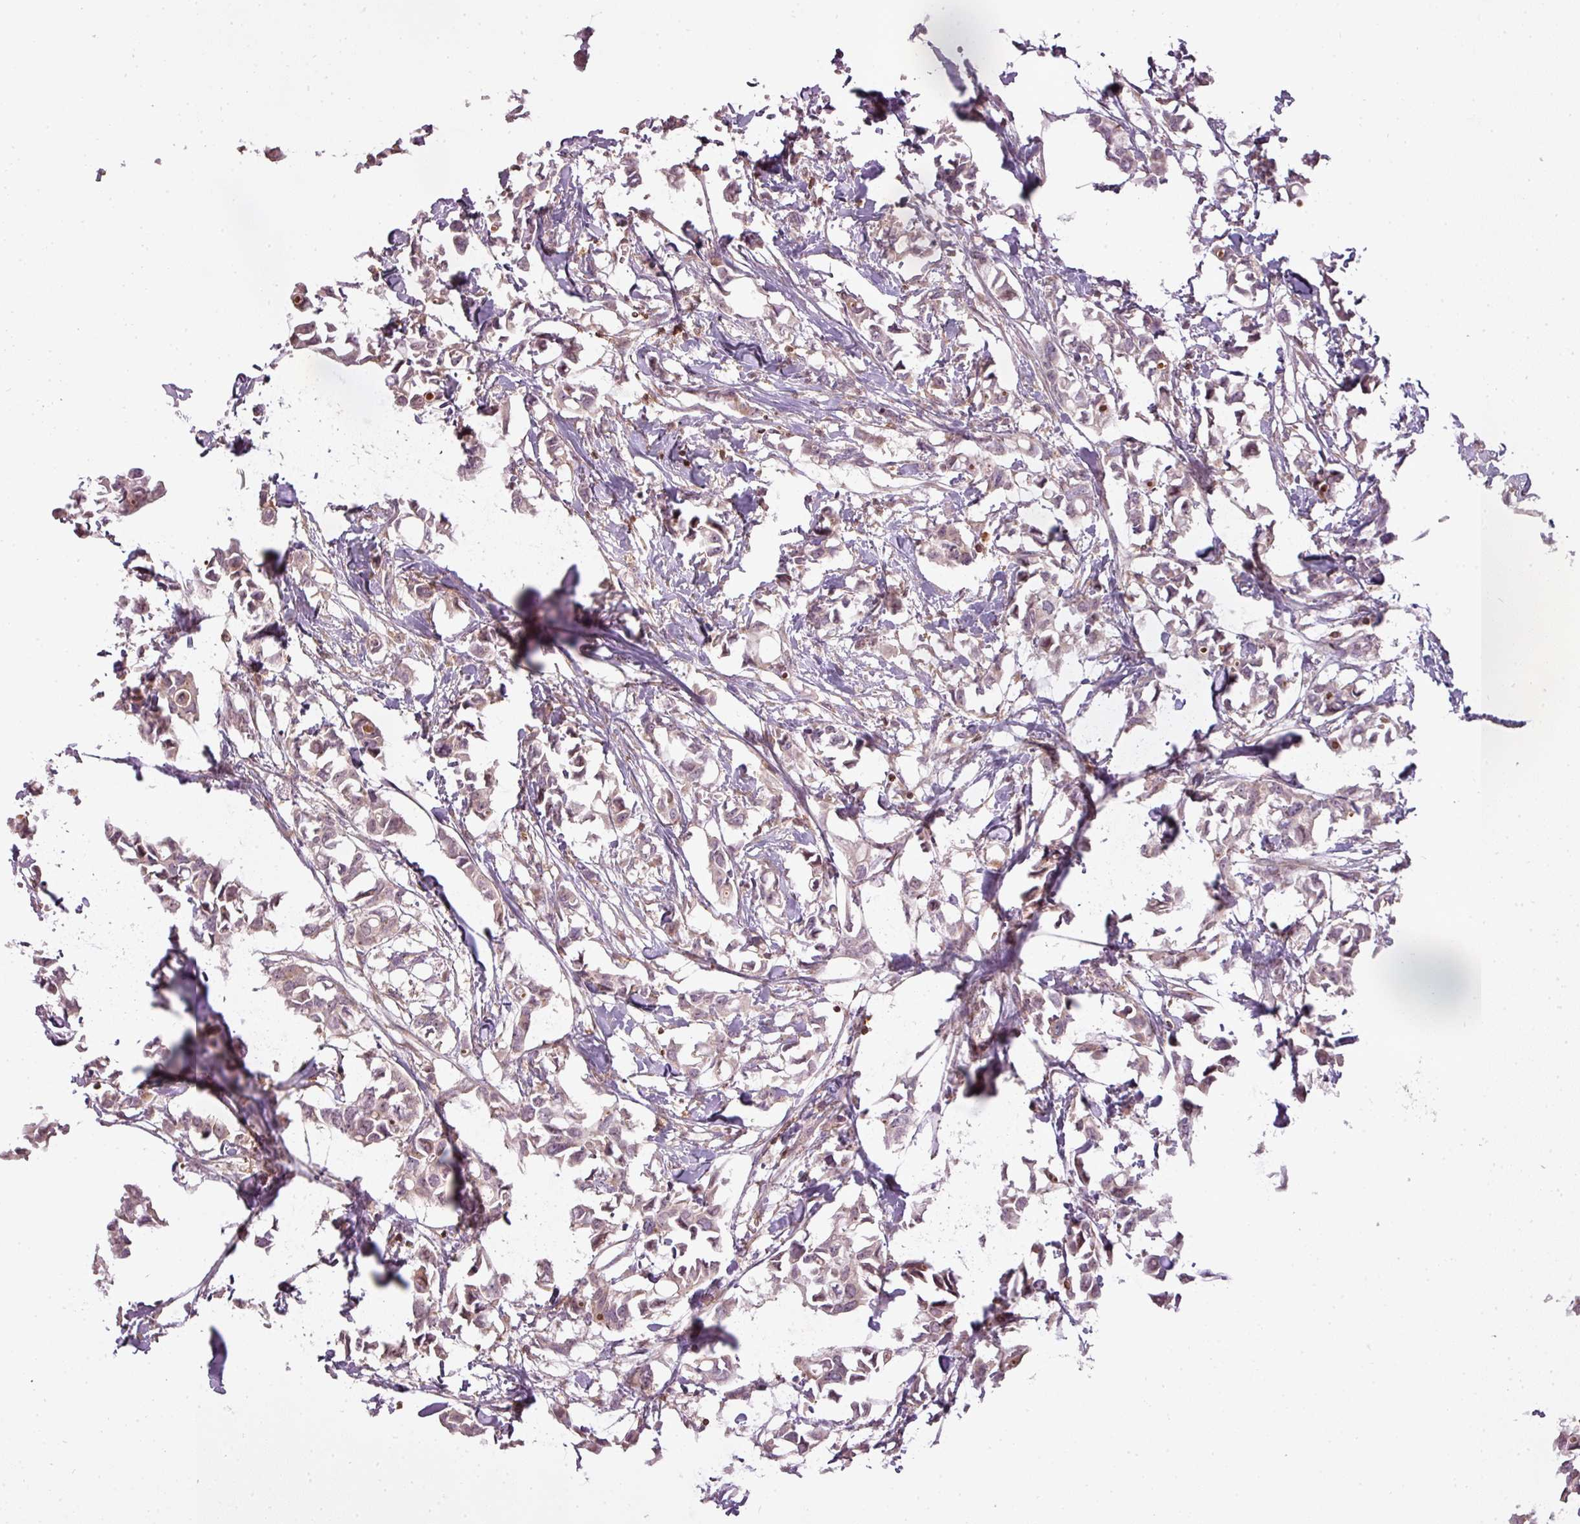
{"staining": {"intensity": "weak", "quantity": "25%-75%", "location": "cytoplasmic/membranous"}, "tissue": "breast cancer", "cell_type": "Tumor cells", "image_type": "cancer", "snomed": [{"axis": "morphology", "description": "Duct carcinoma"}, {"axis": "topography", "description": "Breast"}], "caption": "High-power microscopy captured an immunohistochemistry (IHC) photomicrograph of breast invasive ductal carcinoma, revealing weak cytoplasmic/membranous staining in about 25%-75% of tumor cells.", "gene": "STK4", "patient": {"sex": "female", "age": 41}}